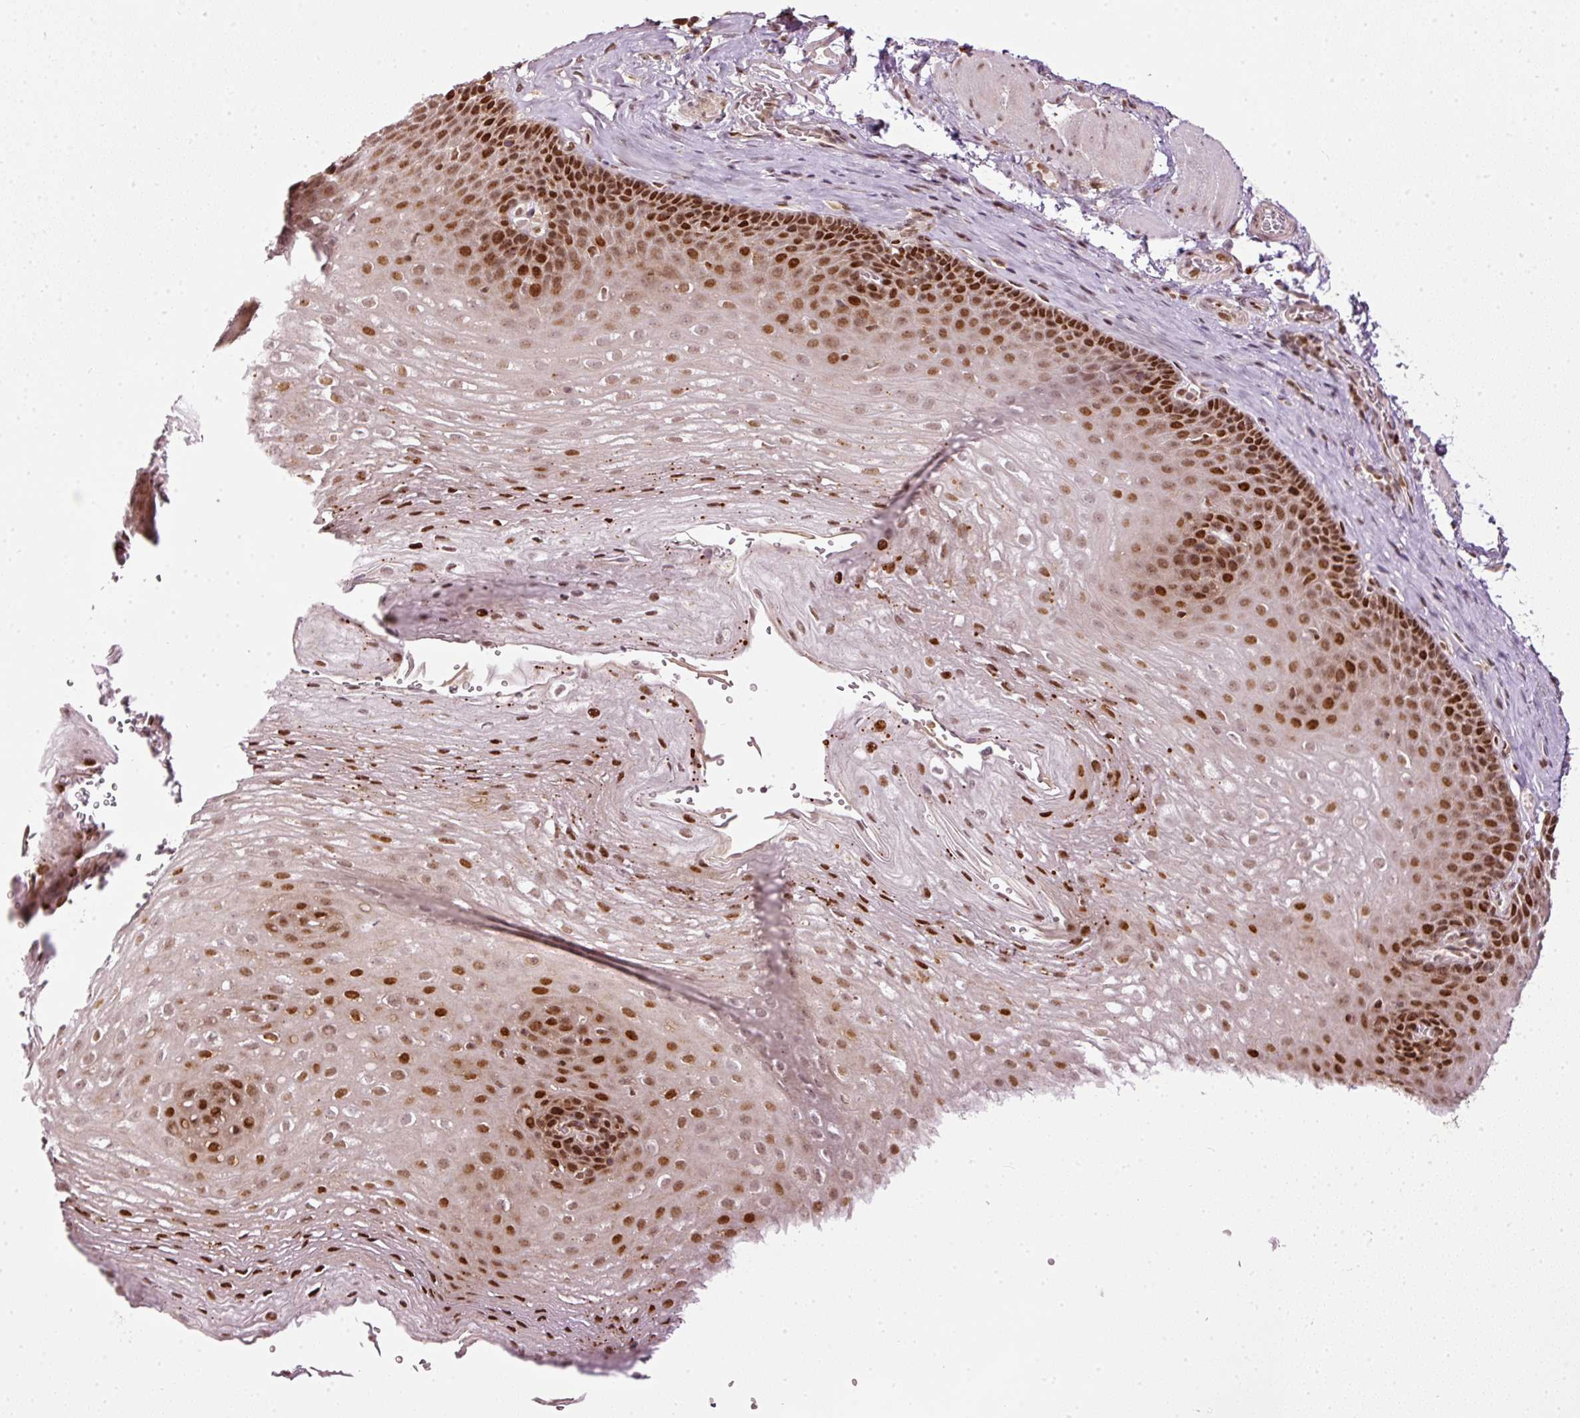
{"staining": {"intensity": "strong", "quantity": ">75%", "location": "nuclear"}, "tissue": "esophagus", "cell_type": "Squamous epithelial cells", "image_type": "normal", "snomed": [{"axis": "morphology", "description": "Normal tissue, NOS"}, {"axis": "topography", "description": "Esophagus"}], "caption": "IHC micrograph of benign esophagus stained for a protein (brown), which demonstrates high levels of strong nuclear expression in about >75% of squamous epithelial cells.", "gene": "ZNF778", "patient": {"sex": "female", "age": 66}}